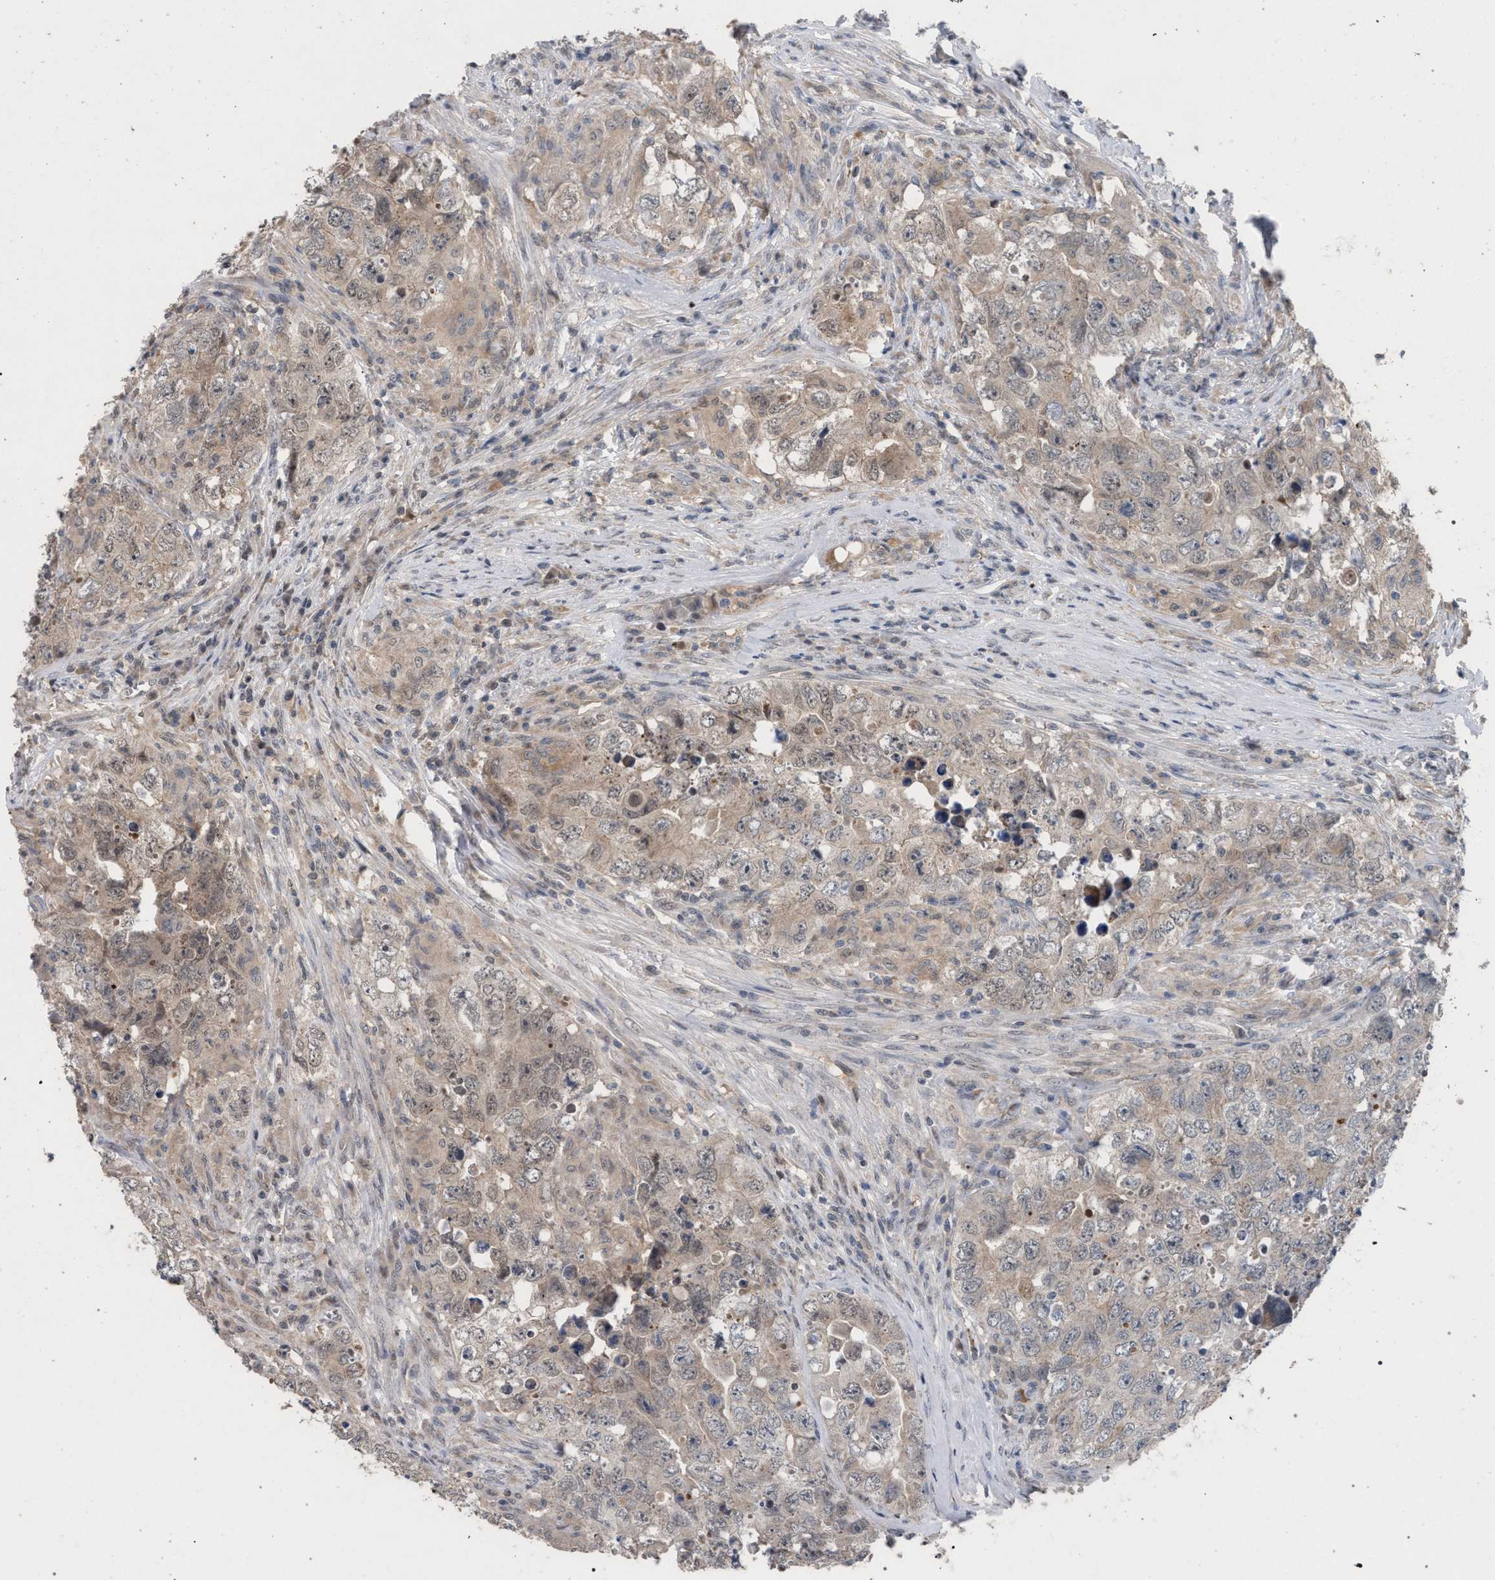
{"staining": {"intensity": "weak", "quantity": "25%-75%", "location": "cytoplasmic/membranous,nuclear"}, "tissue": "testis cancer", "cell_type": "Tumor cells", "image_type": "cancer", "snomed": [{"axis": "morphology", "description": "Seminoma, NOS"}, {"axis": "morphology", "description": "Carcinoma, Embryonal, NOS"}, {"axis": "topography", "description": "Testis"}], "caption": "Weak cytoplasmic/membranous and nuclear positivity for a protein is seen in approximately 25%-75% of tumor cells of testis cancer (seminoma) using immunohistochemistry.", "gene": "TECPR1", "patient": {"sex": "male", "age": 43}}